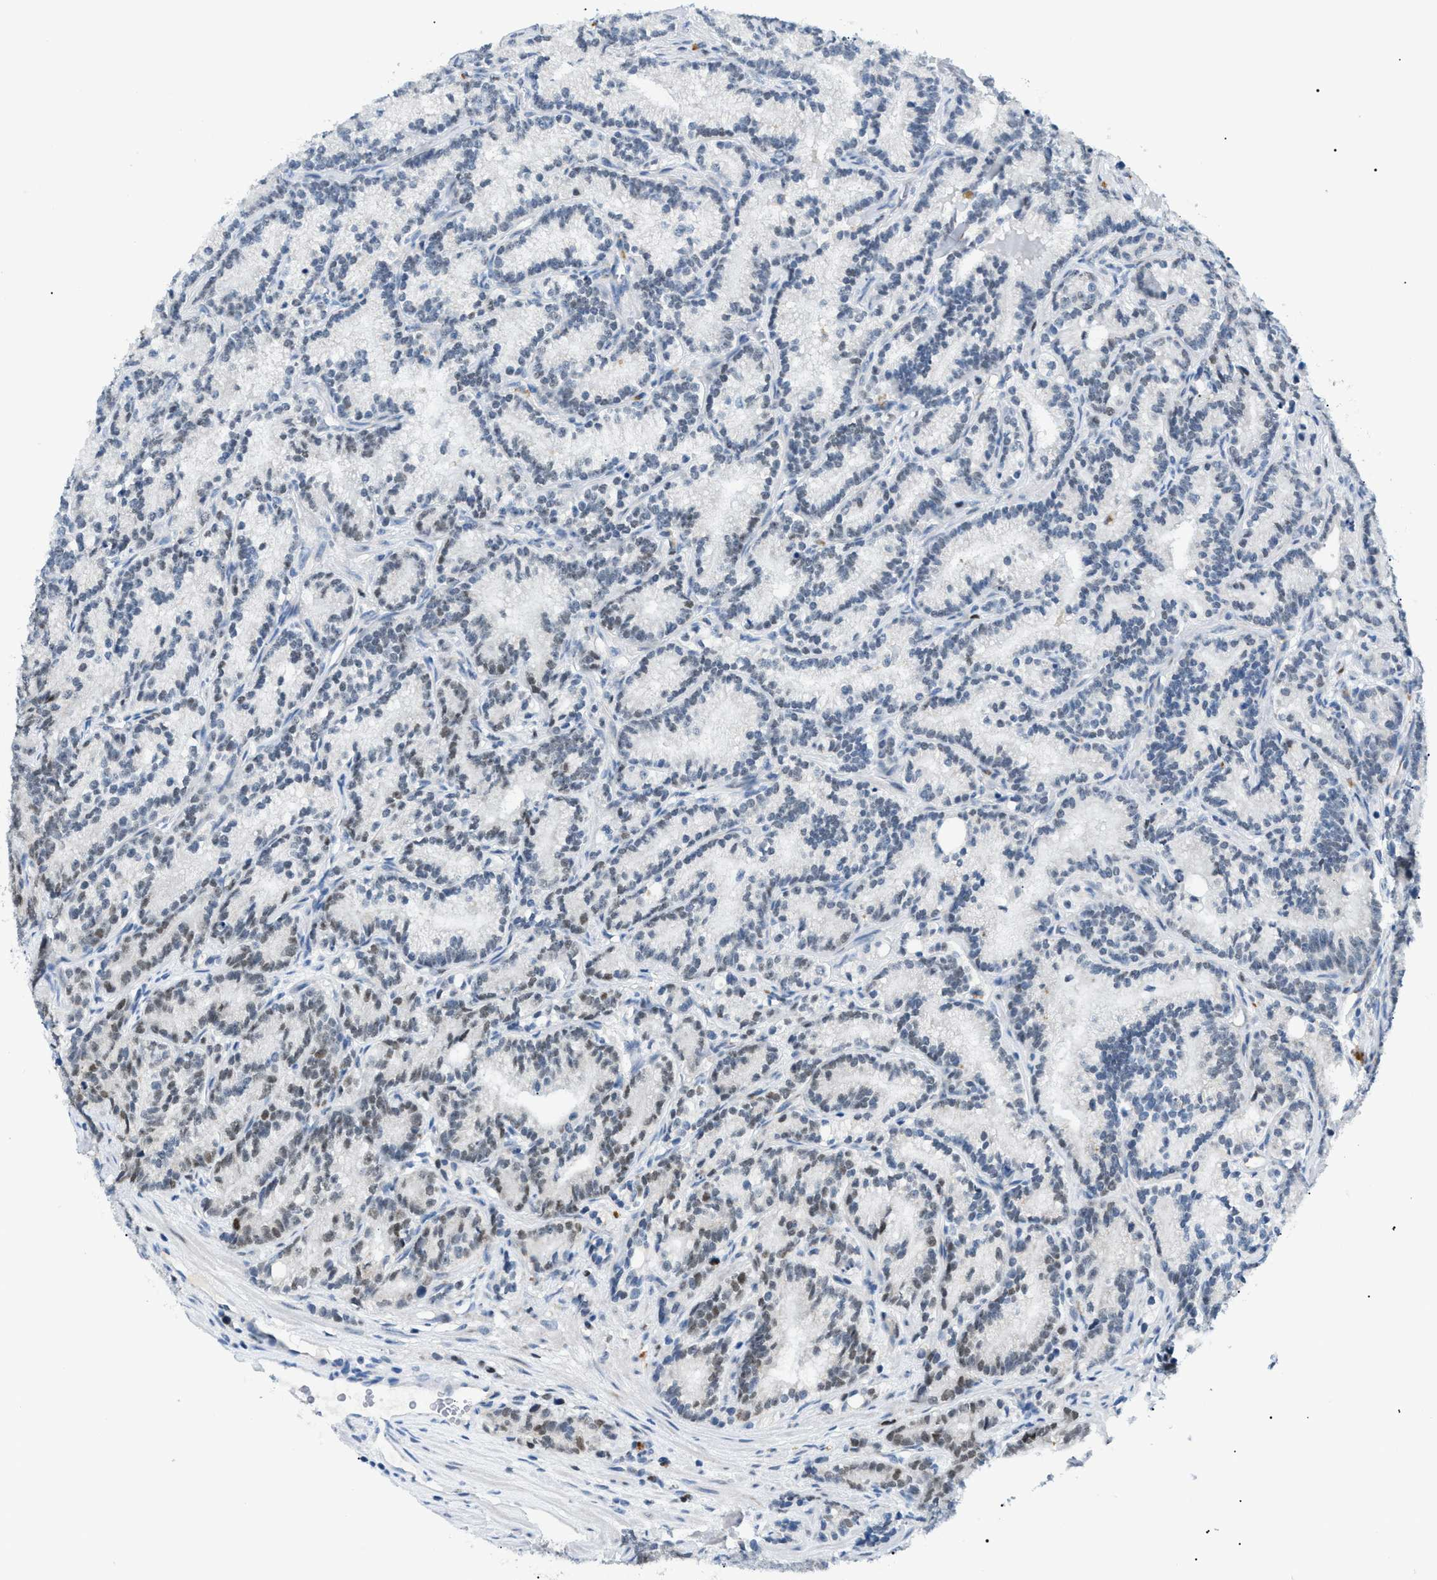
{"staining": {"intensity": "weak", "quantity": "25%-75%", "location": "nuclear"}, "tissue": "prostate cancer", "cell_type": "Tumor cells", "image_type": "cancer", "snomed": [{"axis": "morphology", "description": "Adenocarcinoma, Low grade"}, {"axis": "topography", "description": "Prostate"}], "caption": "The micrograph demonstrates staining of prostate adenocarcinoma (low-grade), revealing weak nuclear protein expression (brown color) within tumor cells. The staining is performed using DAB brown chromogen to label protein expression. The nuclei are counter-stained blue using hematoxylin.", "gene": "SMARCC1", "patient": {"sex": "male", "age": 89}}